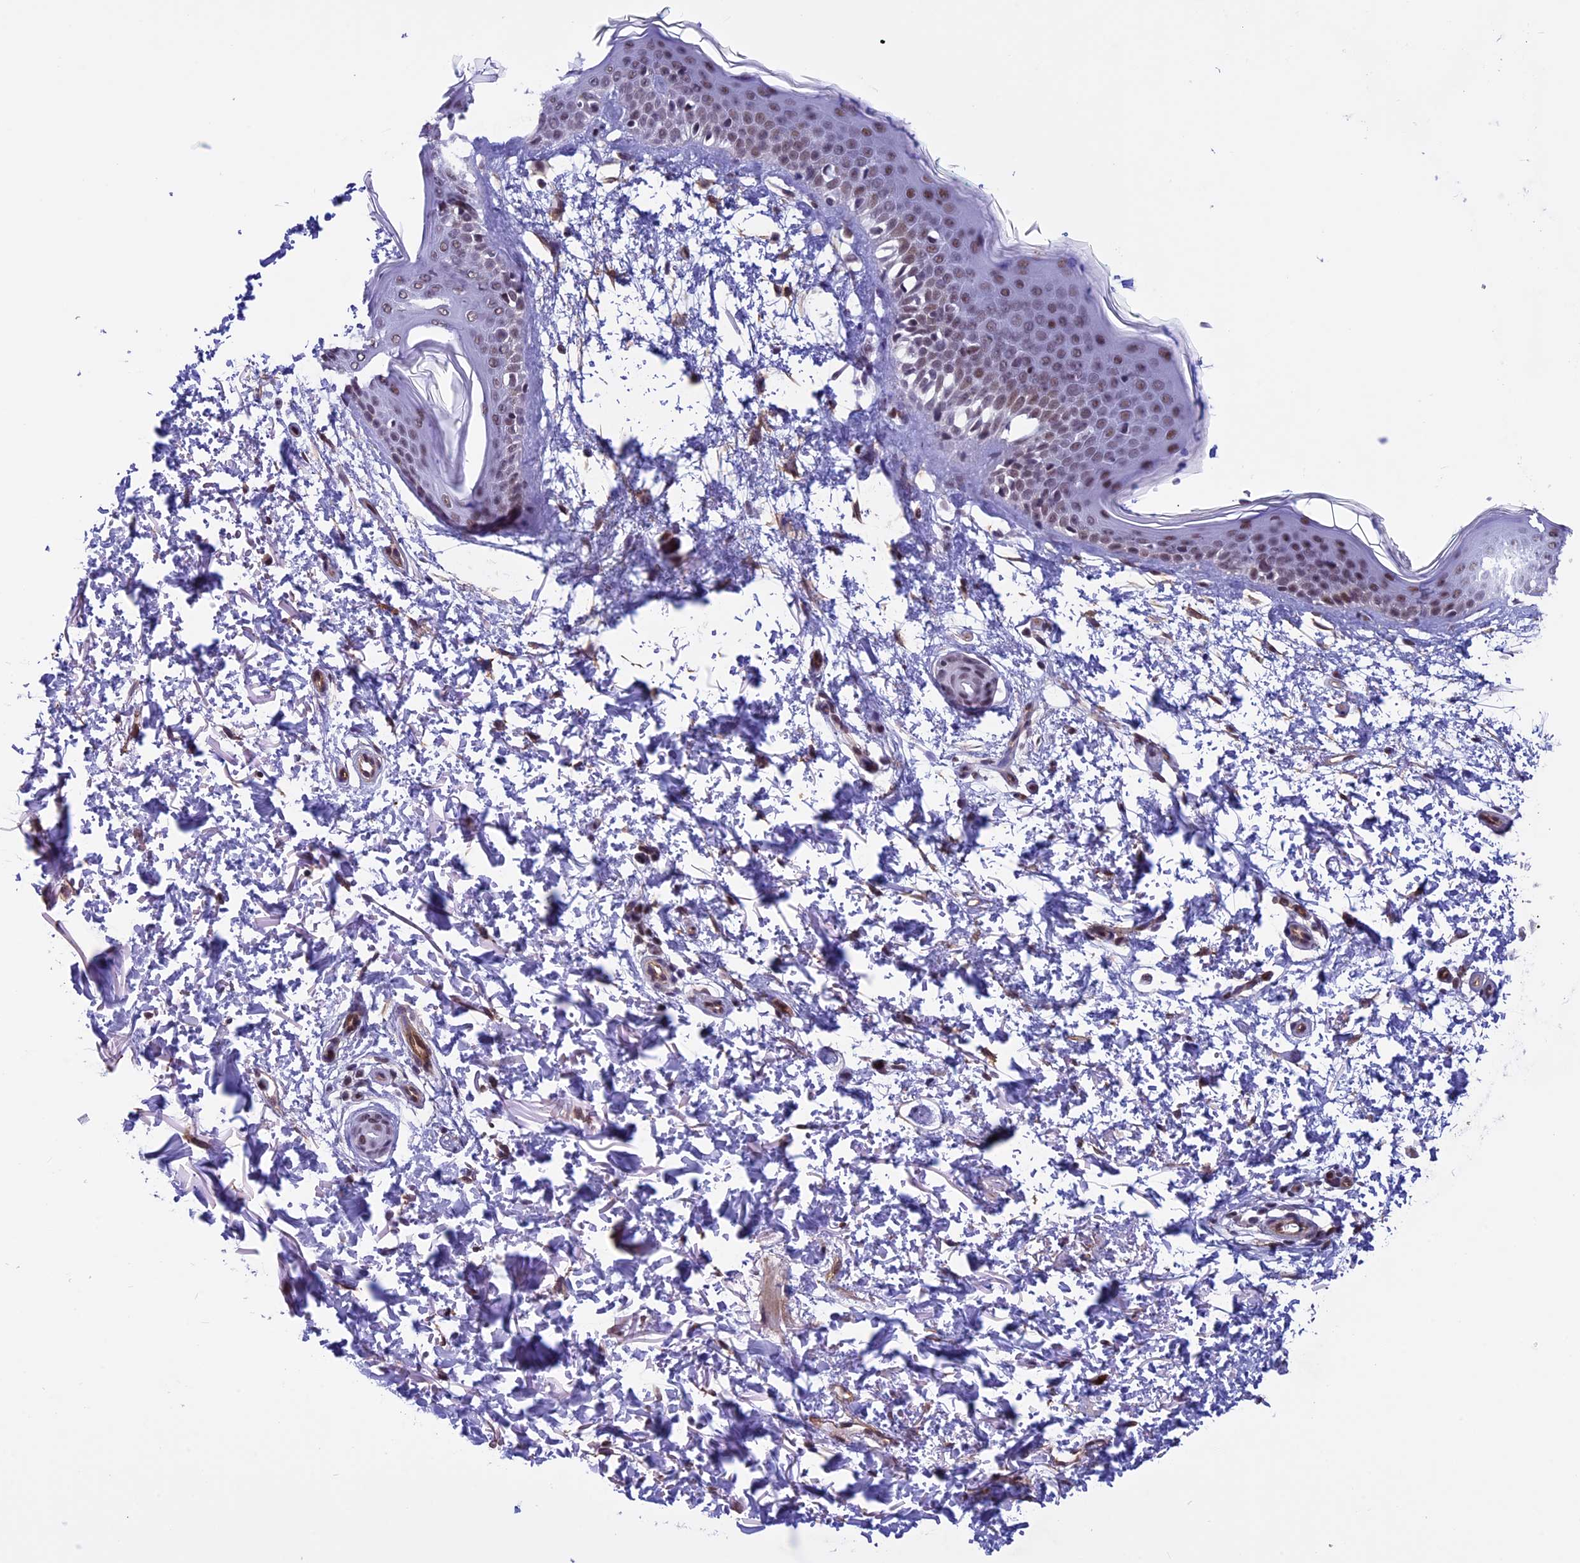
{"staining": {"intensity": "moderate", "quantity": ">75%", "location": "nuclear"}, "tissue": "skin", "cell_type": "Fibroblasts", "image_type": "normal", "snomed": [{"axis": "morphology", "description": "Normal tissue, NOS"}, {"axis": "topography", "description": "Skin"}], "caption": "This micrograph exhibits unremarkable skin stained with immunohistochemistry to label a protein in brown. The nuclear of fibroblasts show moderate positivity for the protein. Nuclei are counter-stained blue.", "gene": "NIPBL", "patient": {"sex": "male", "age": 66}}